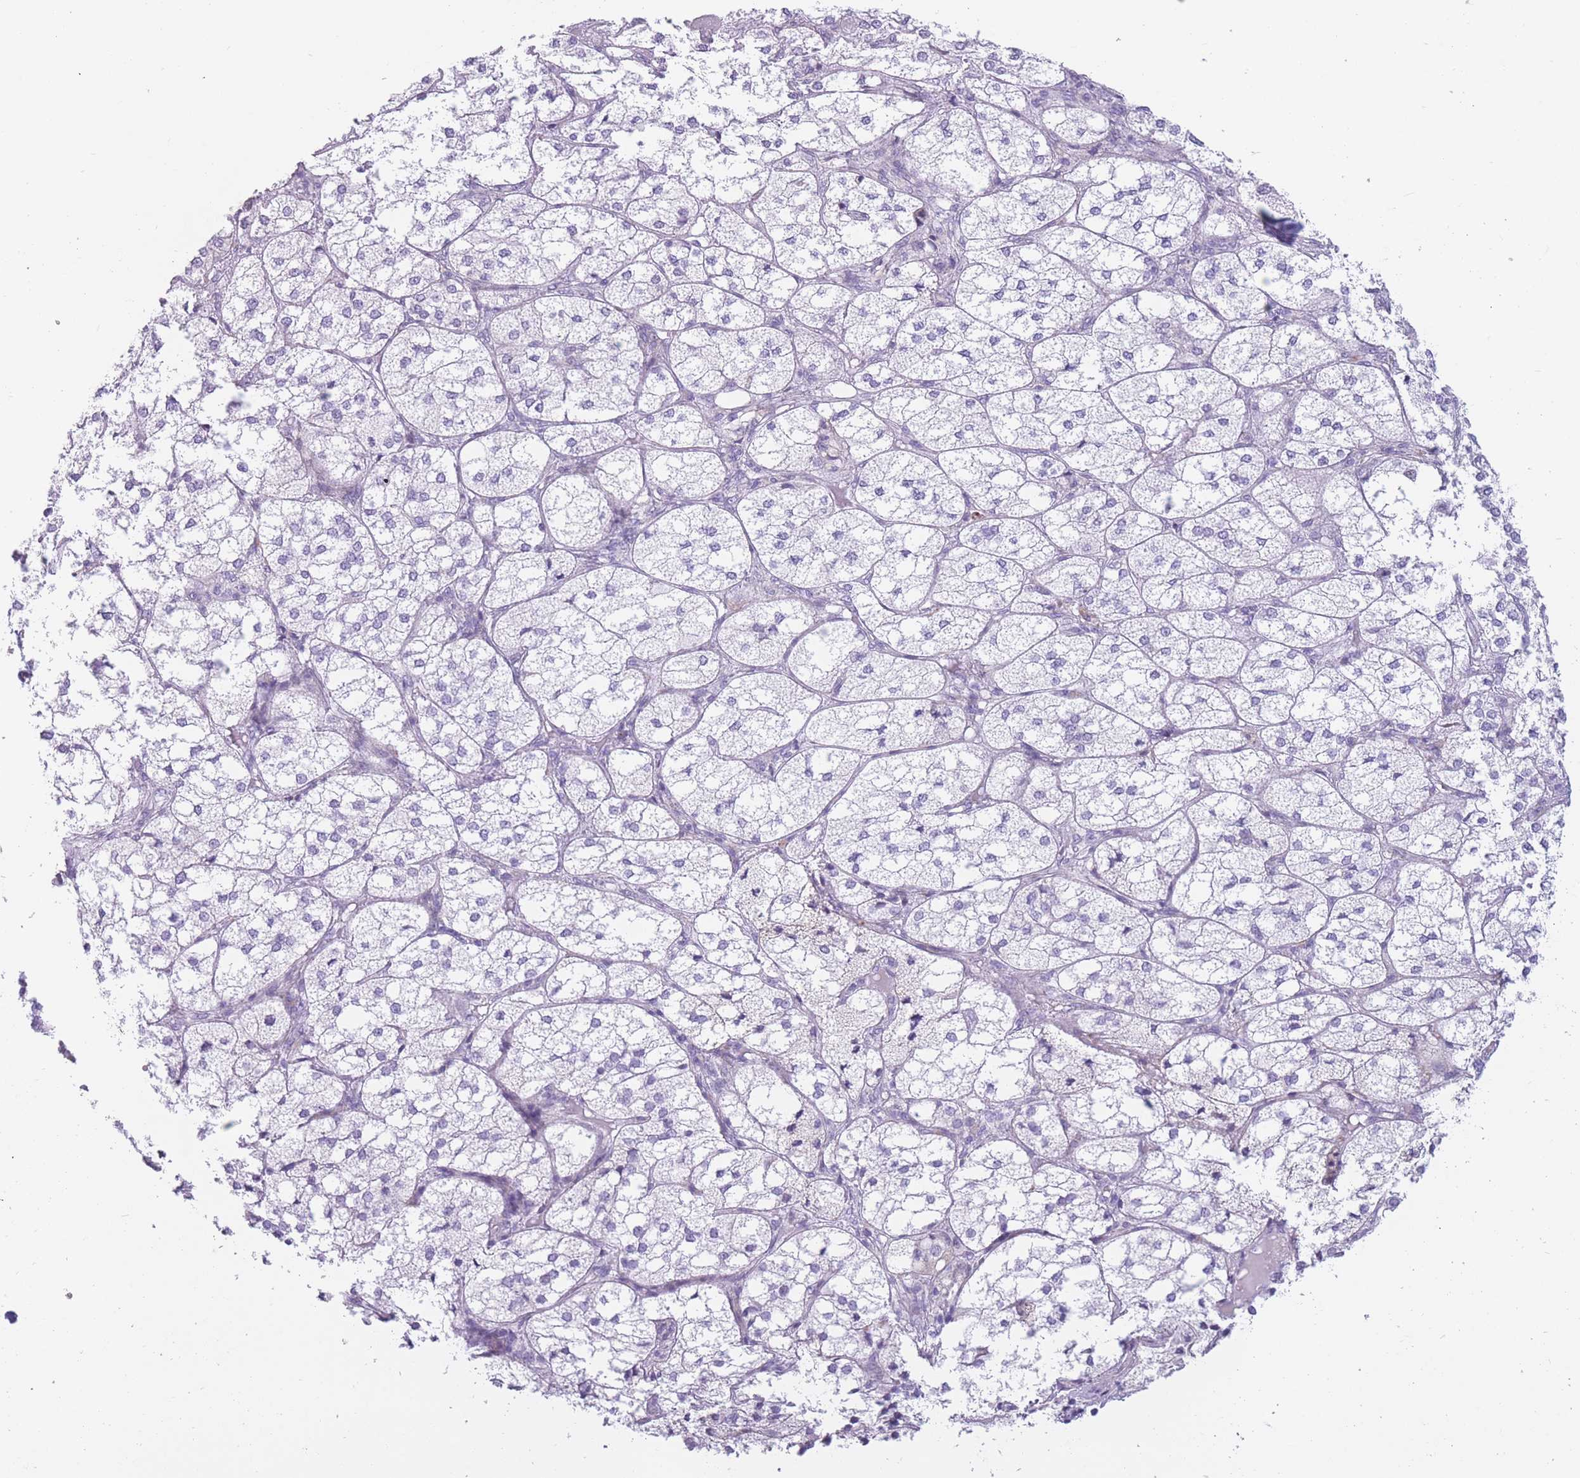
{"staining": {"intensity": "negative", "quantity": "none", "location": "none"}, "tissue": "adrenal gland", "cell_type": "Glandular cells", "image_type": "normal", "snomed": [{"axis": "morphology", "description": "Normal tissue, NOS"}, {"axis": "topography", "description": "Adrenal gland"}], "caption": "An IHC image of normal adrenal gland is shown. There is no staining in glandular cells of adrenal gland.", "gene": "COL27A1", "patient": {"sex": "female", "age": 61}}